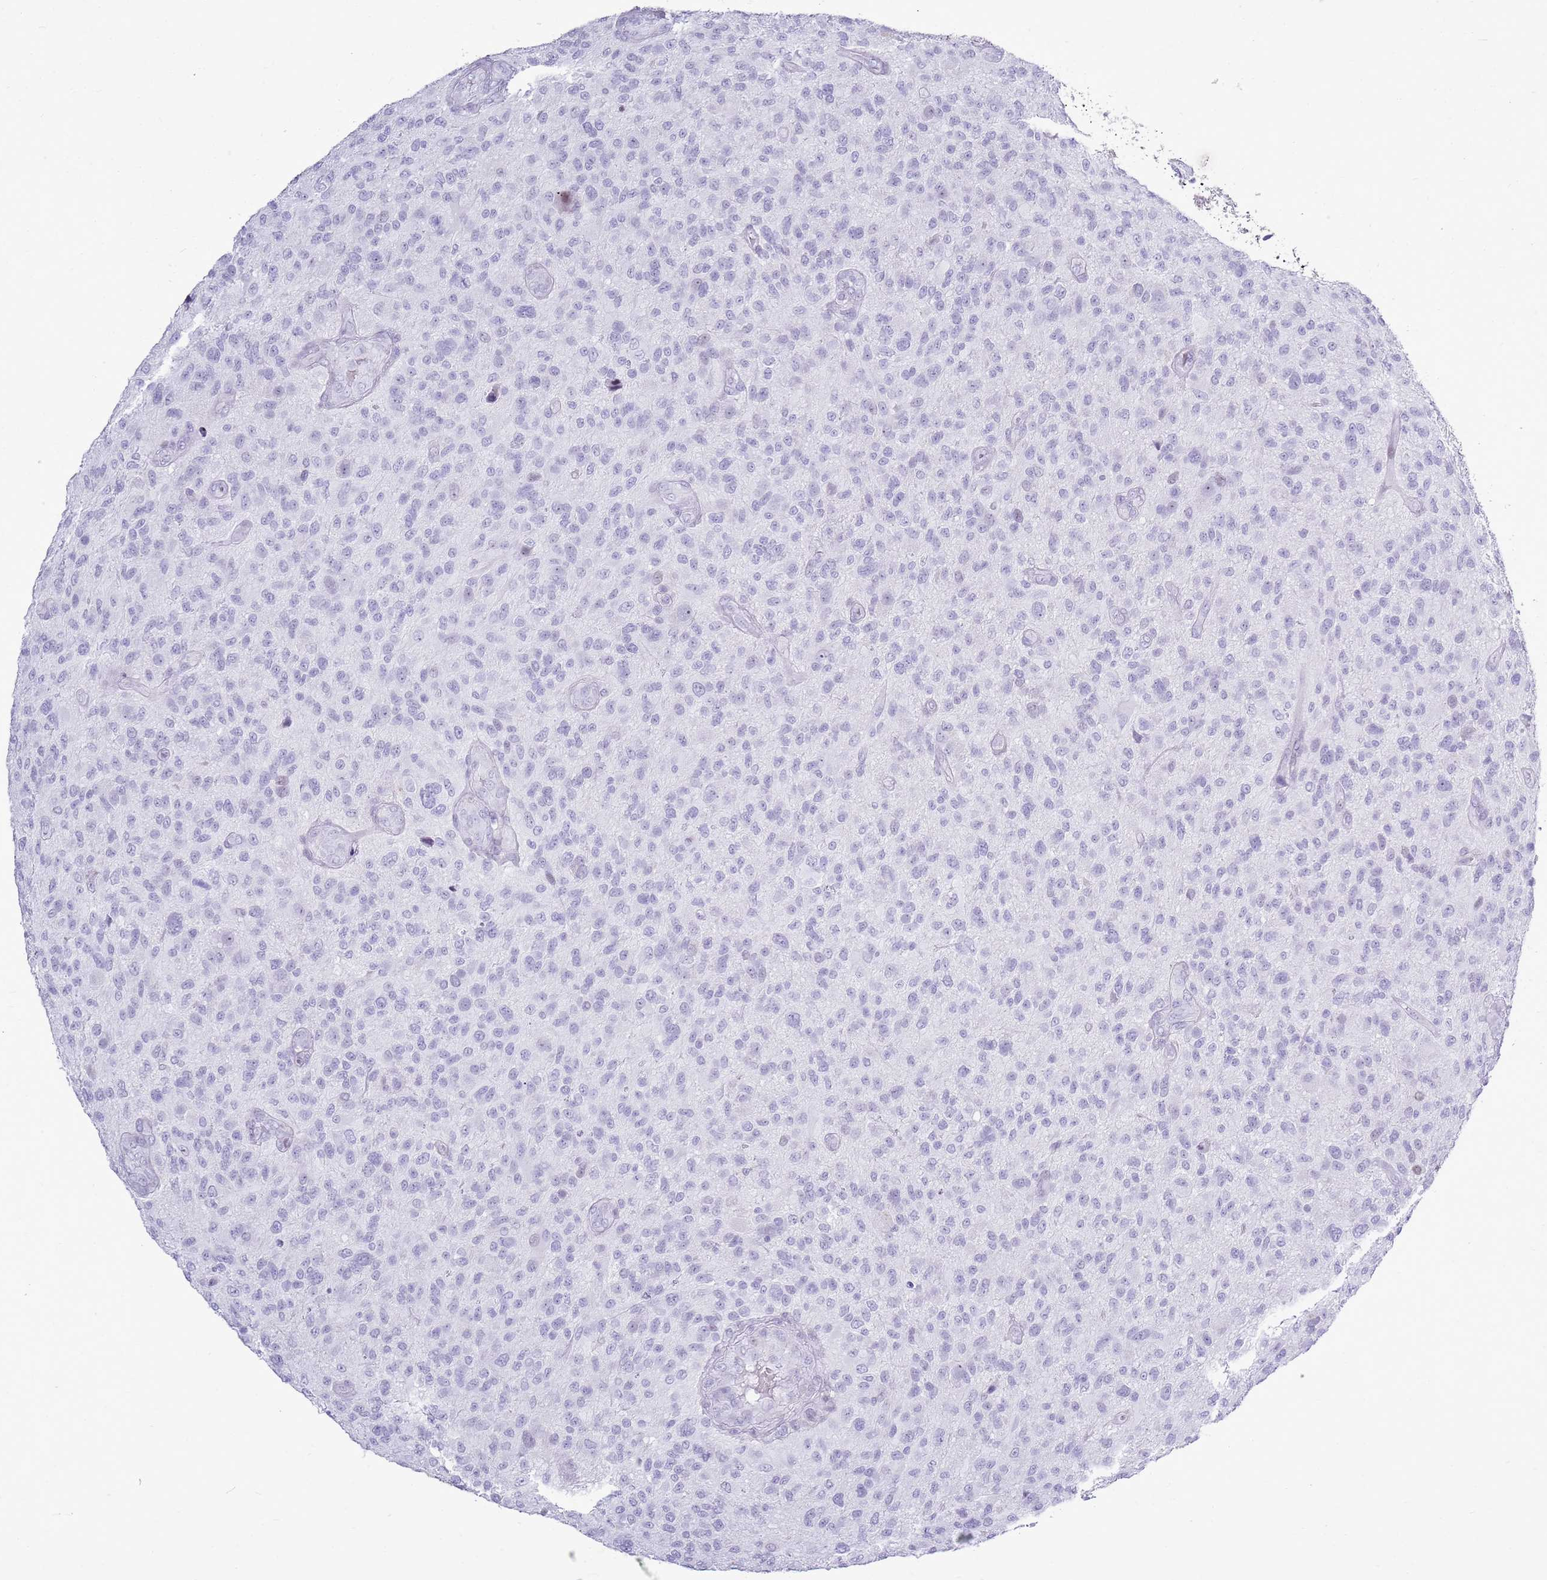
{"staining": {"intensity": "negative", "quantity": "none", "location": "none"}, "tissue": "glioma", "cell_type": "Tumor cells", "image_type": "cancer", "snomed": [{"axis": "morphology", "description": "Glioma, malignant, High grade"}, {"axis": "topography", "description": "Brain"}], "caption": "Malignant high-grade glioma was stained to show a protein in brown. There is no significant expression in tumor cells.", "gene": "ASIP", "patient": {"sex": "male", "age": 47}}